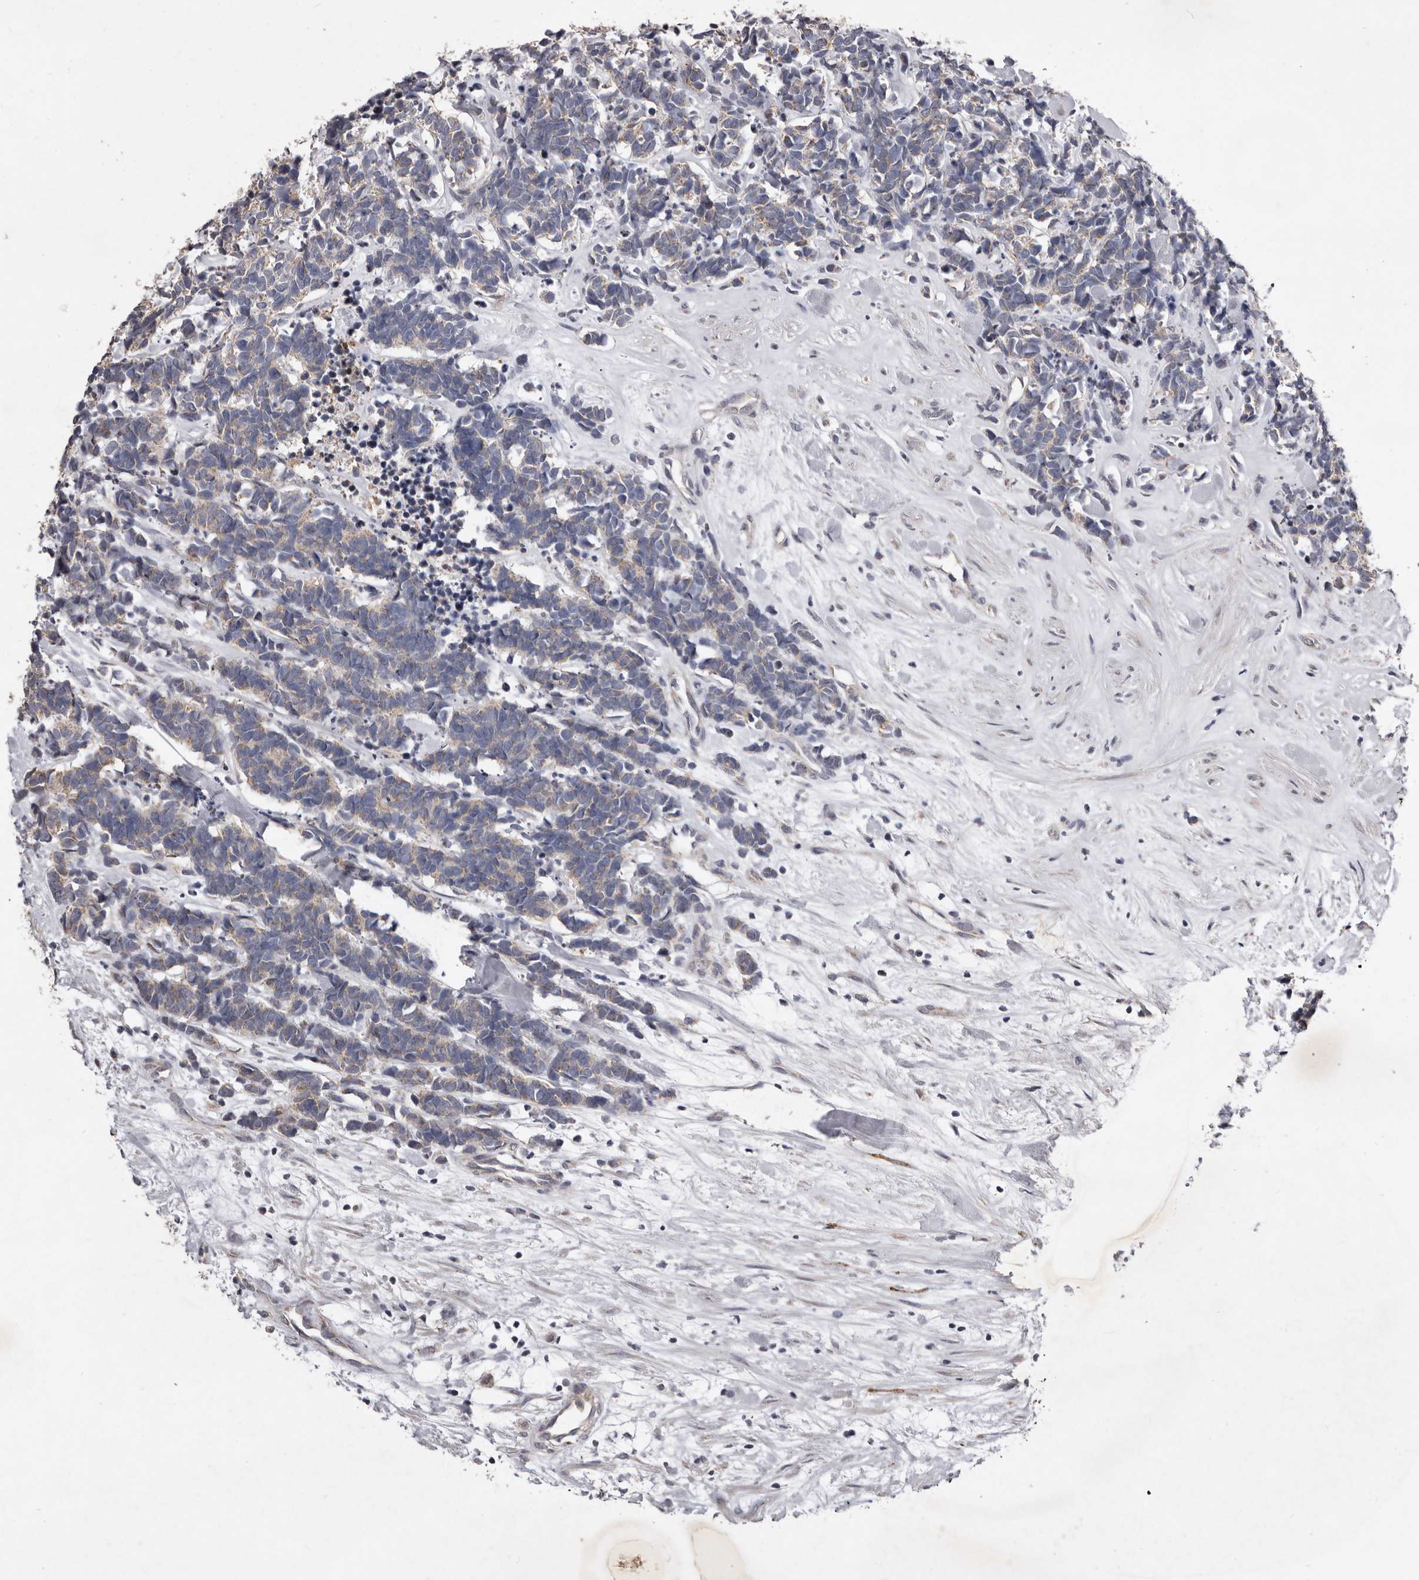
{"staining": {"intensity": "negative", "quantity": "none", "location": "none"}, "tissue": "carcinoid", "cell_type": "Tumor cells", "image_type": "cancer", "snomed": [{"axis": "morphology", "description": "Carcinoma, NOS"}, {"axis": "morphology", "description": "Carcinoid, malignant, NOS"}, {"axis": "topography", "description": "Urinary bladder"}], "caption": "An image of human malignant carcinoid is negative for staining in tumor cells.", "gene": "CXCL14", "patient": {"sex": "male", "age": 57}}